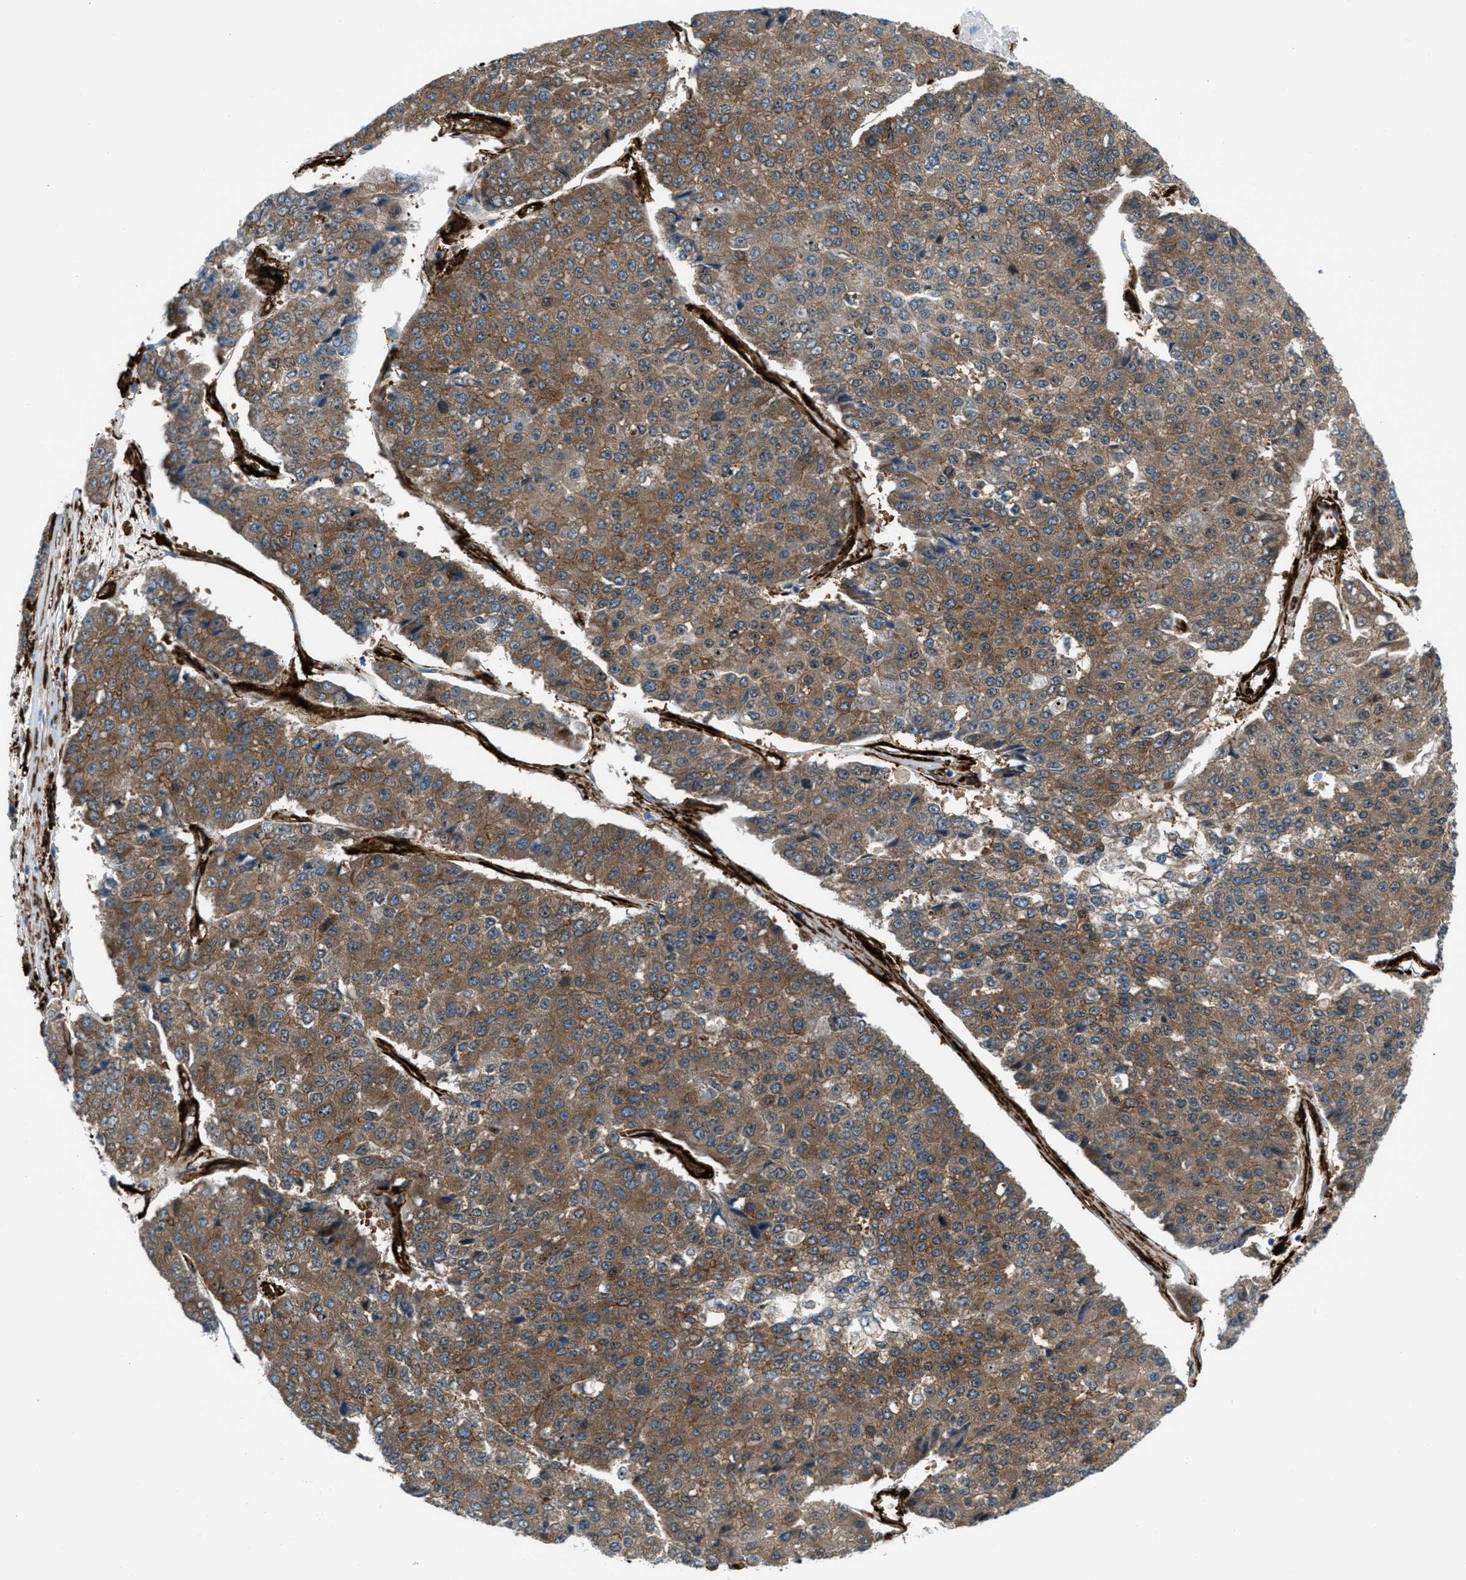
{"staining": {"intensity": "moderate", "quantity": ">75%", "location": "cytoplasmic/membranous"}, "tissue": "pancreatic cancer", "cell_type": "Tumor cells", "image_type": "cancer", "snomed": [{"axis": "morphology", "description": "Adenocarcinoma, NOS"}, {"axis": "topography", "description": "Pancreas"}], "caption": "About >75% of tumor cells in human pancreatic adenocarcinoma exhibit moderate cytoplasmic/membranous protein staining as visualized by brown immunohistochemical staining.", "gene": "CALD1", "patient": {"sex": "male", "age": 50}}